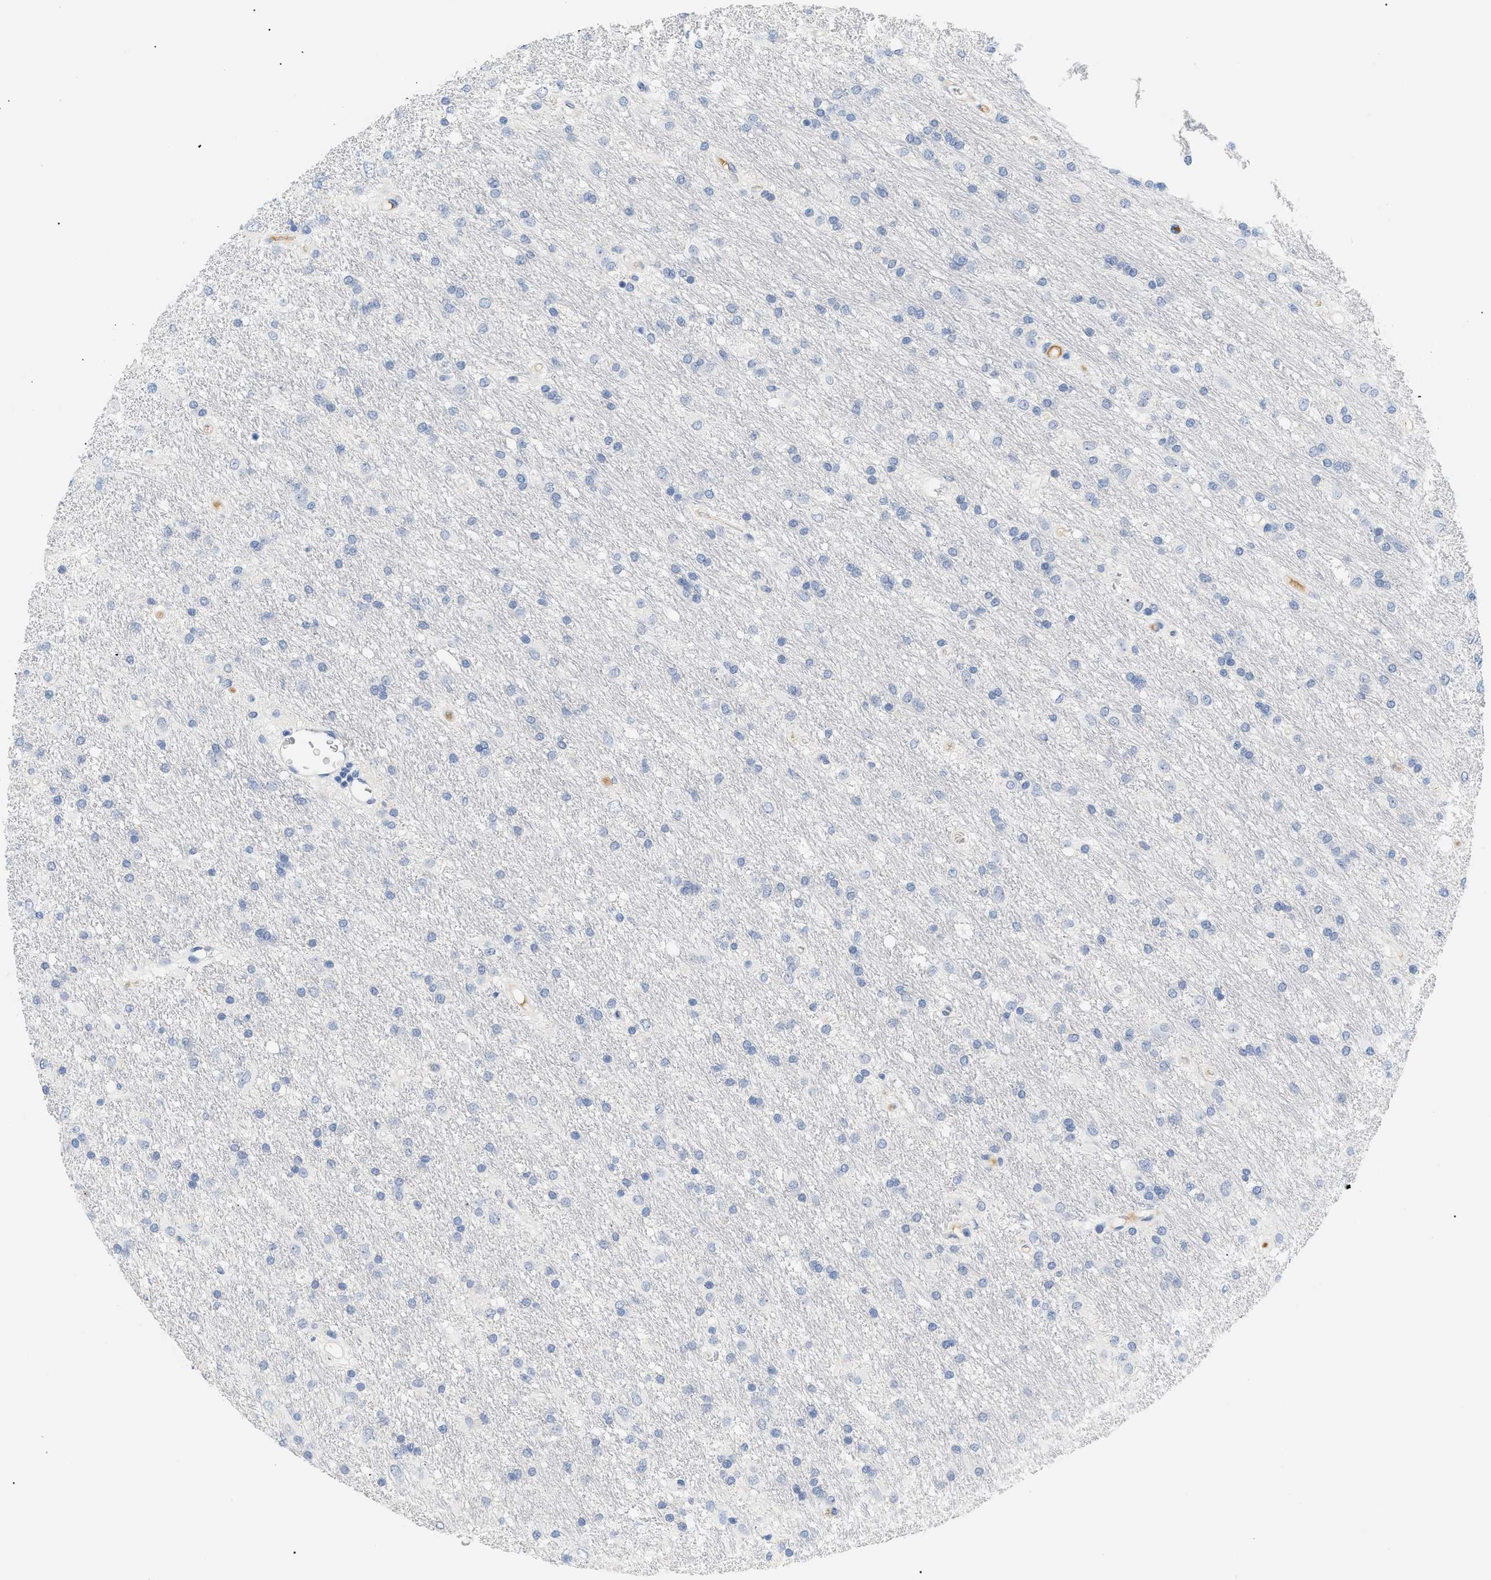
{"staining": {"intensity": "negative", "quantity": "none", "location": "none"}, "tissue": "glioma", "cell_type": "Tumor cells", "image_type": "cancer", "snomed": [{"axis": "morphology", "description": "Glioma, malignant, Low grade"}, {"axis": "topography", "description": "Brain"}], "caption": "Micrograph shows no significant protein staining in tumor cells of glioma.", "gene": "CFH", "patient": {"sex": "male", "age": 77}}